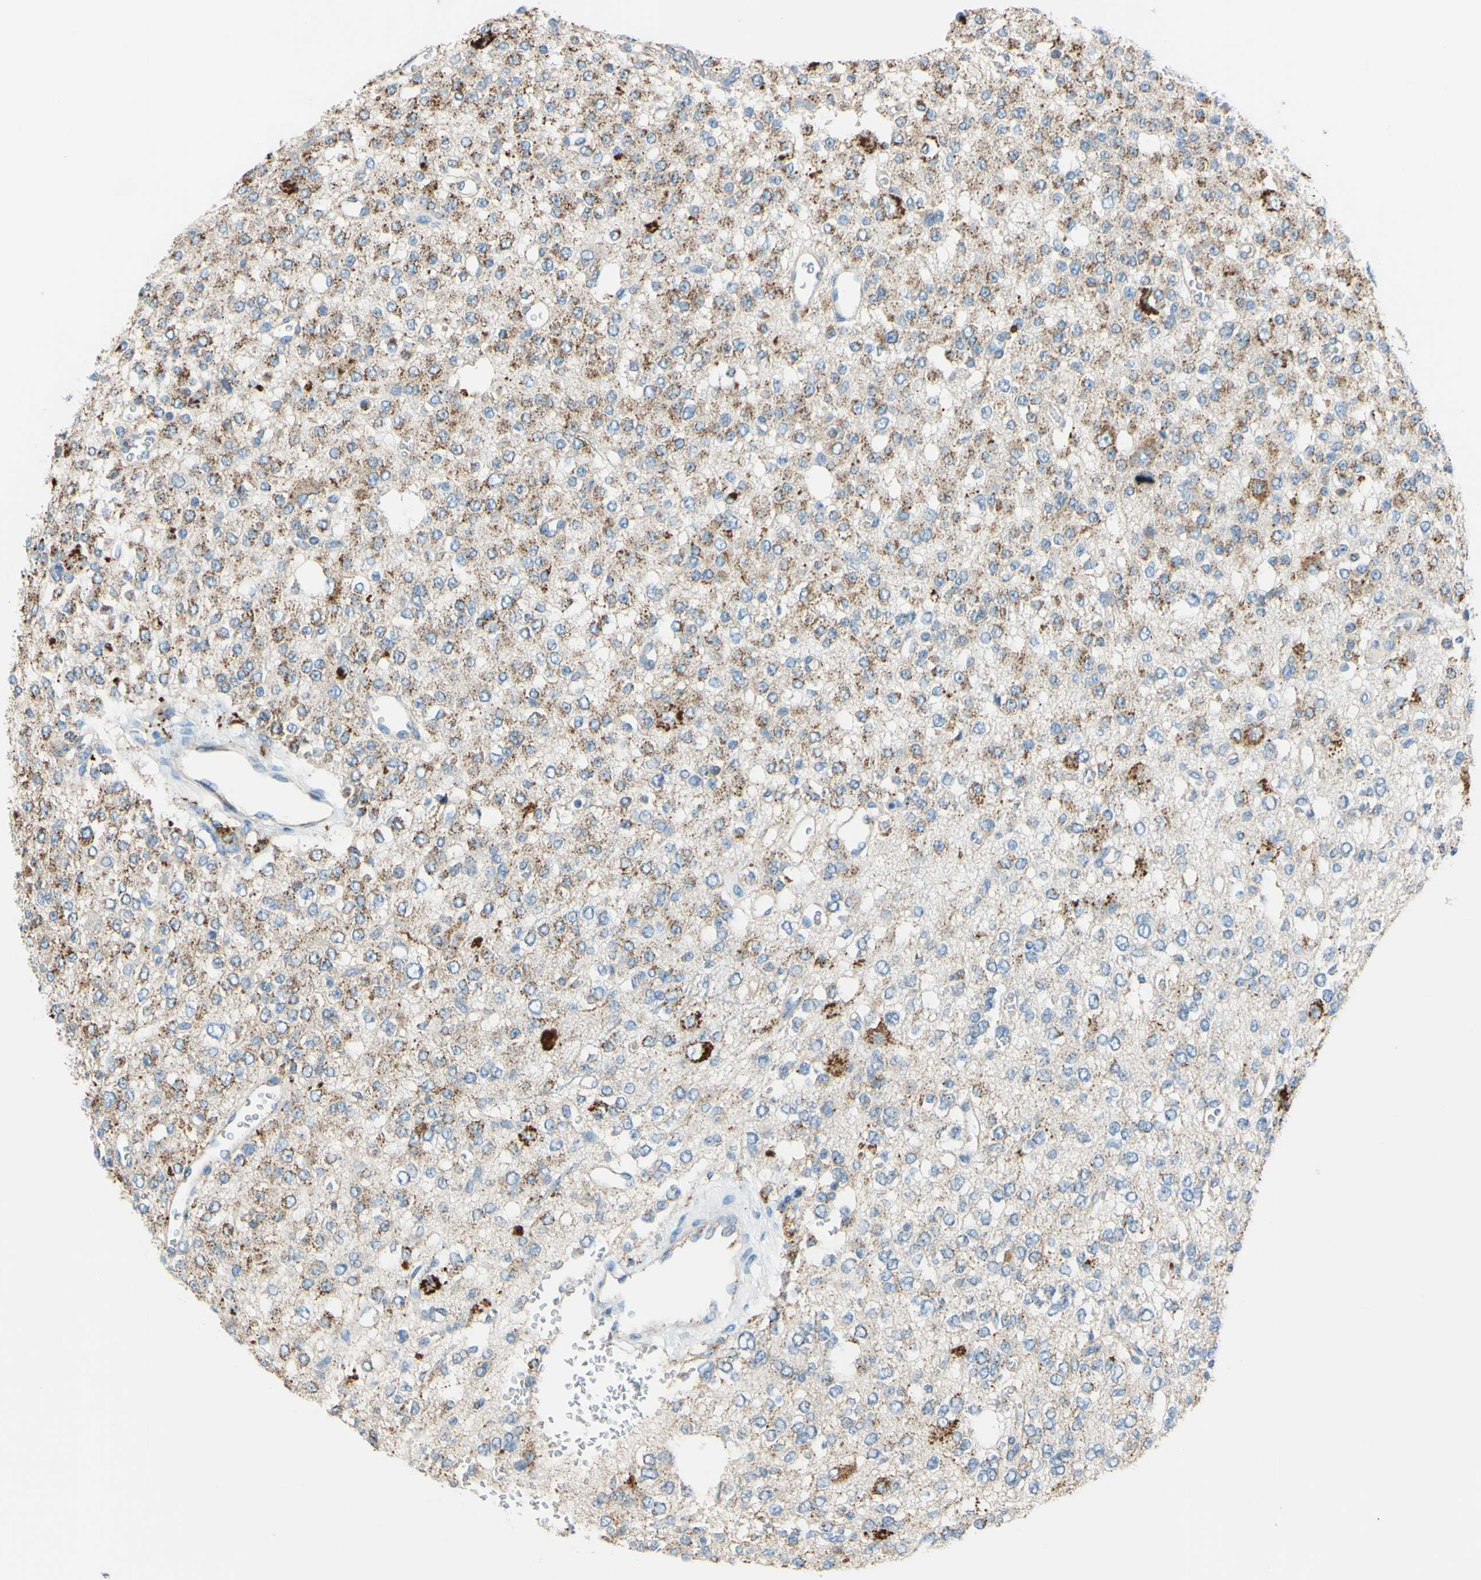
{"staining": {"intensity": "moderate", "quantity": ">75%", "location": "cytoplasmic/membranous"}, "tissue": "glioma", "cell_type": "Tumor cells", "image_type": "cancer", "snomed": [{"axis": "morphology", "description": "Glioma, malignant, Low grade"}, {"axis": "topography", "description": "Brain"}], "caption": "Protein expression analysis of human glioma reveals moderate cytoplasmic/membranous positivity in about >75% of tumor cells.", "gene": "CTSD", "patient": {"sex": "male", "age": 38}}